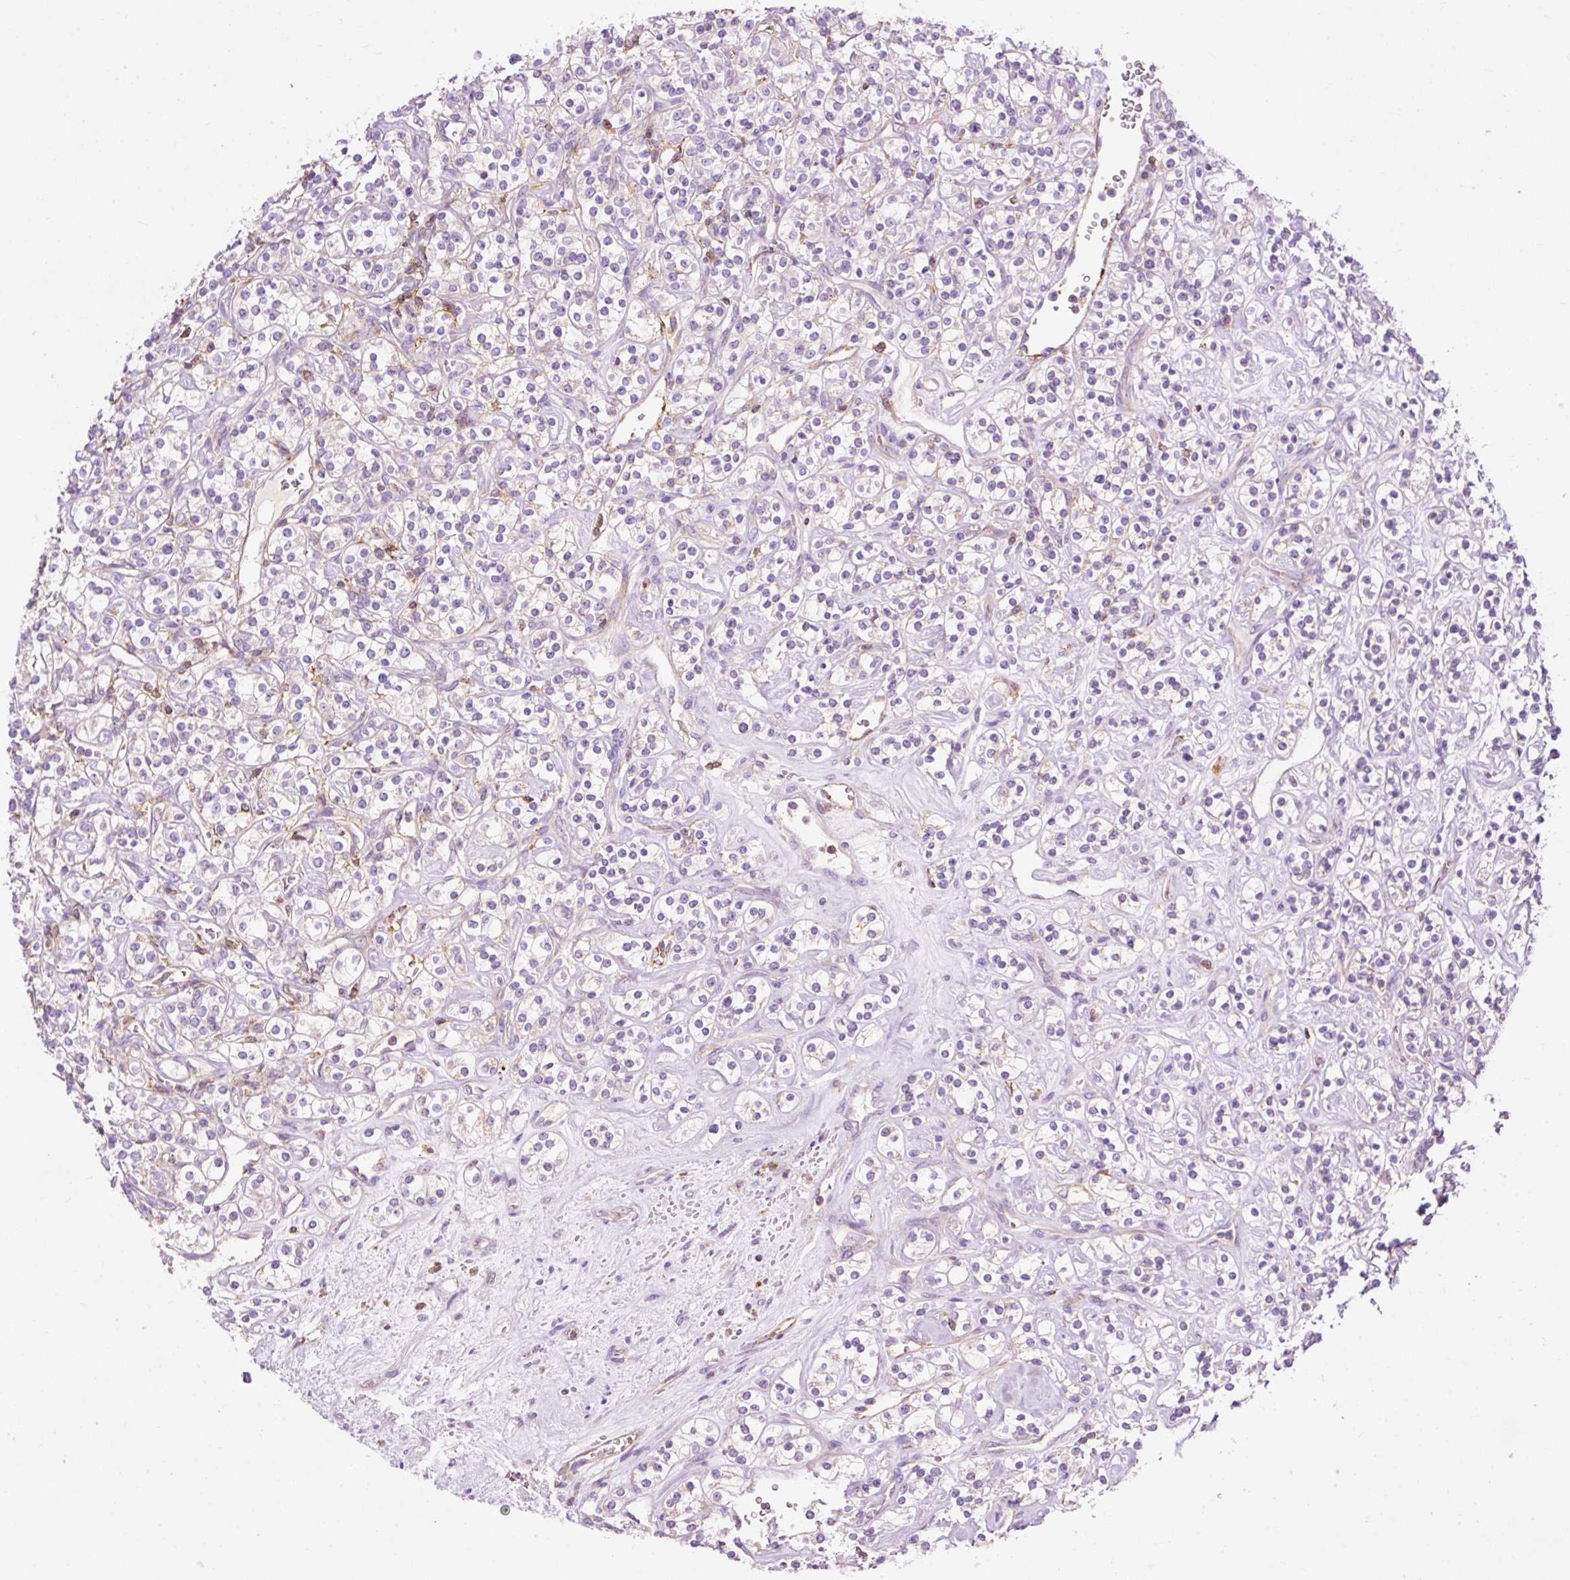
{"staining": {"intensity": "weak", "quantity": "<25%", "location": "cytoplasmic/membranous"}, "tissue": "renal cancer", "cell_type": "Tumor cells", "image_type": "cancer", "snomed": [{"axis": "morphology", "description": "Adenocarcinoma, NOS"}, {"axis": "topography", "description": "Kidney"}], "caption": "Renal adenocarcinoma stained for a protein using IHC demonstrates no staining tumor cells.", "gene": "CD83", "patient": {"sex": "male", "age": 77}}